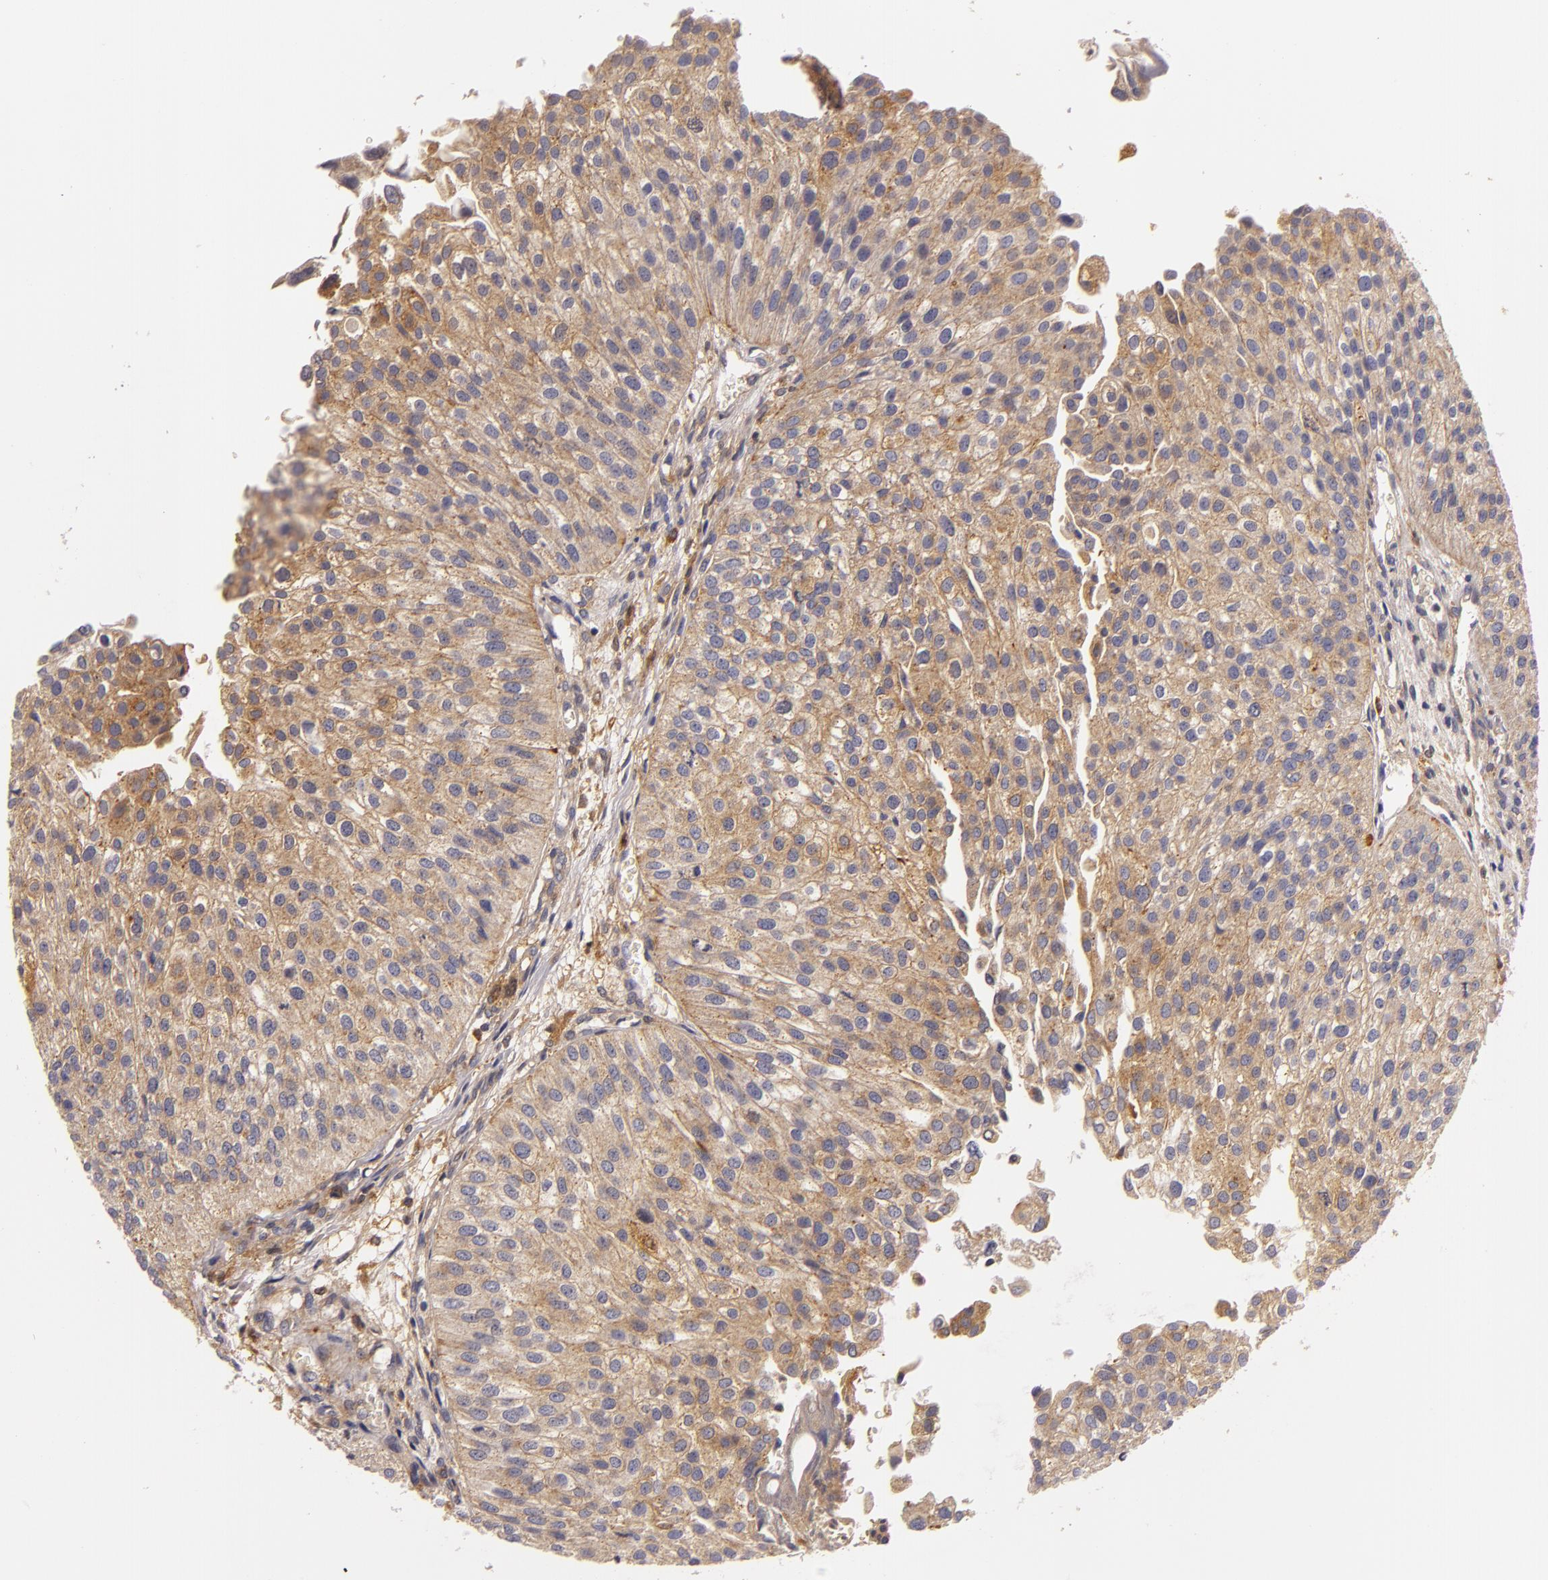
{"staining": {"intensity": "moderate", "quantity": ">75%", "location": "cytoplasmic/membranous"}, "tissue": "urothelial cancer", "cell_type": "Tumor cells", "image_type": "cancer", "snomed": [{"axis": "morphology", "description": "Urothelial carcinoma, Low grade"}, {"axis": "topography", "description": "Urinary bladder"}], "caption": "This micrograph displays low-grade urothelial carcinoma stained with immunohistochemistry to label a protein in brown. The cytoplasmic/membranous of tumor cells show moderate positivity for the protein. Nuclei are counter-stained blue.", "gene": "TOM1", "patient": {"sex": "female", "age": 89}}